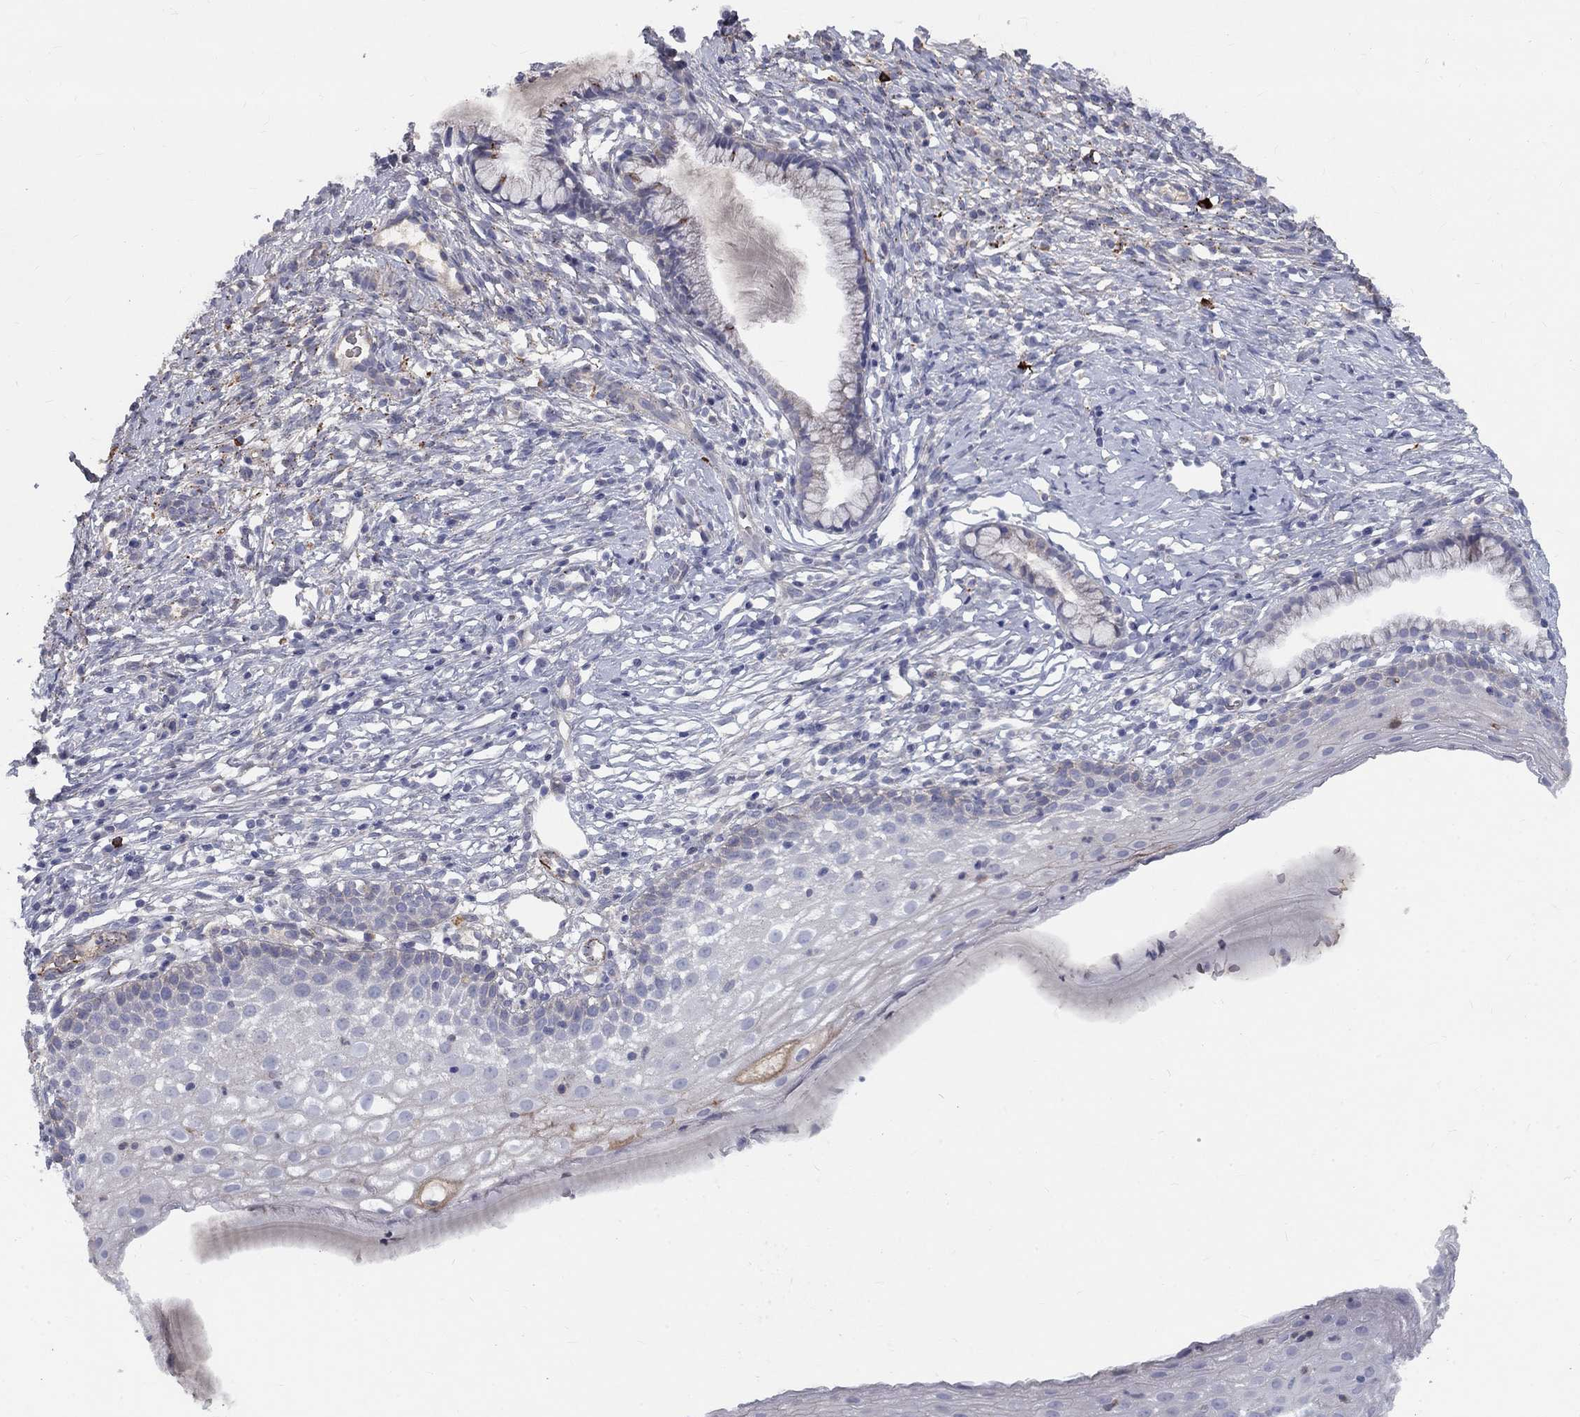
{"staining": {"intensity": "negative", "quantity": "none", "location": "none"}, "tissue": "cervix", "cell_type": "Glandular cells", "image_type": "normal", "snomed": [{"axis": "morphology", "description": "Normal tissue, NOS"}, {"axis": "topography", "description": "Cervix"}], "caption": "This histopathology image is of normal cervix stained with IHC to label a protein in brown with the nuclei are counter-stained blue. There is no expression in glandular cells. The staining is performed using DAB (3,3'-diaminobenzidine) brown chromogen with nuclei counter-stained in using hematoxylin.", "gene": "EPDR1", "patient": {"sex": "female", "age": 39}}